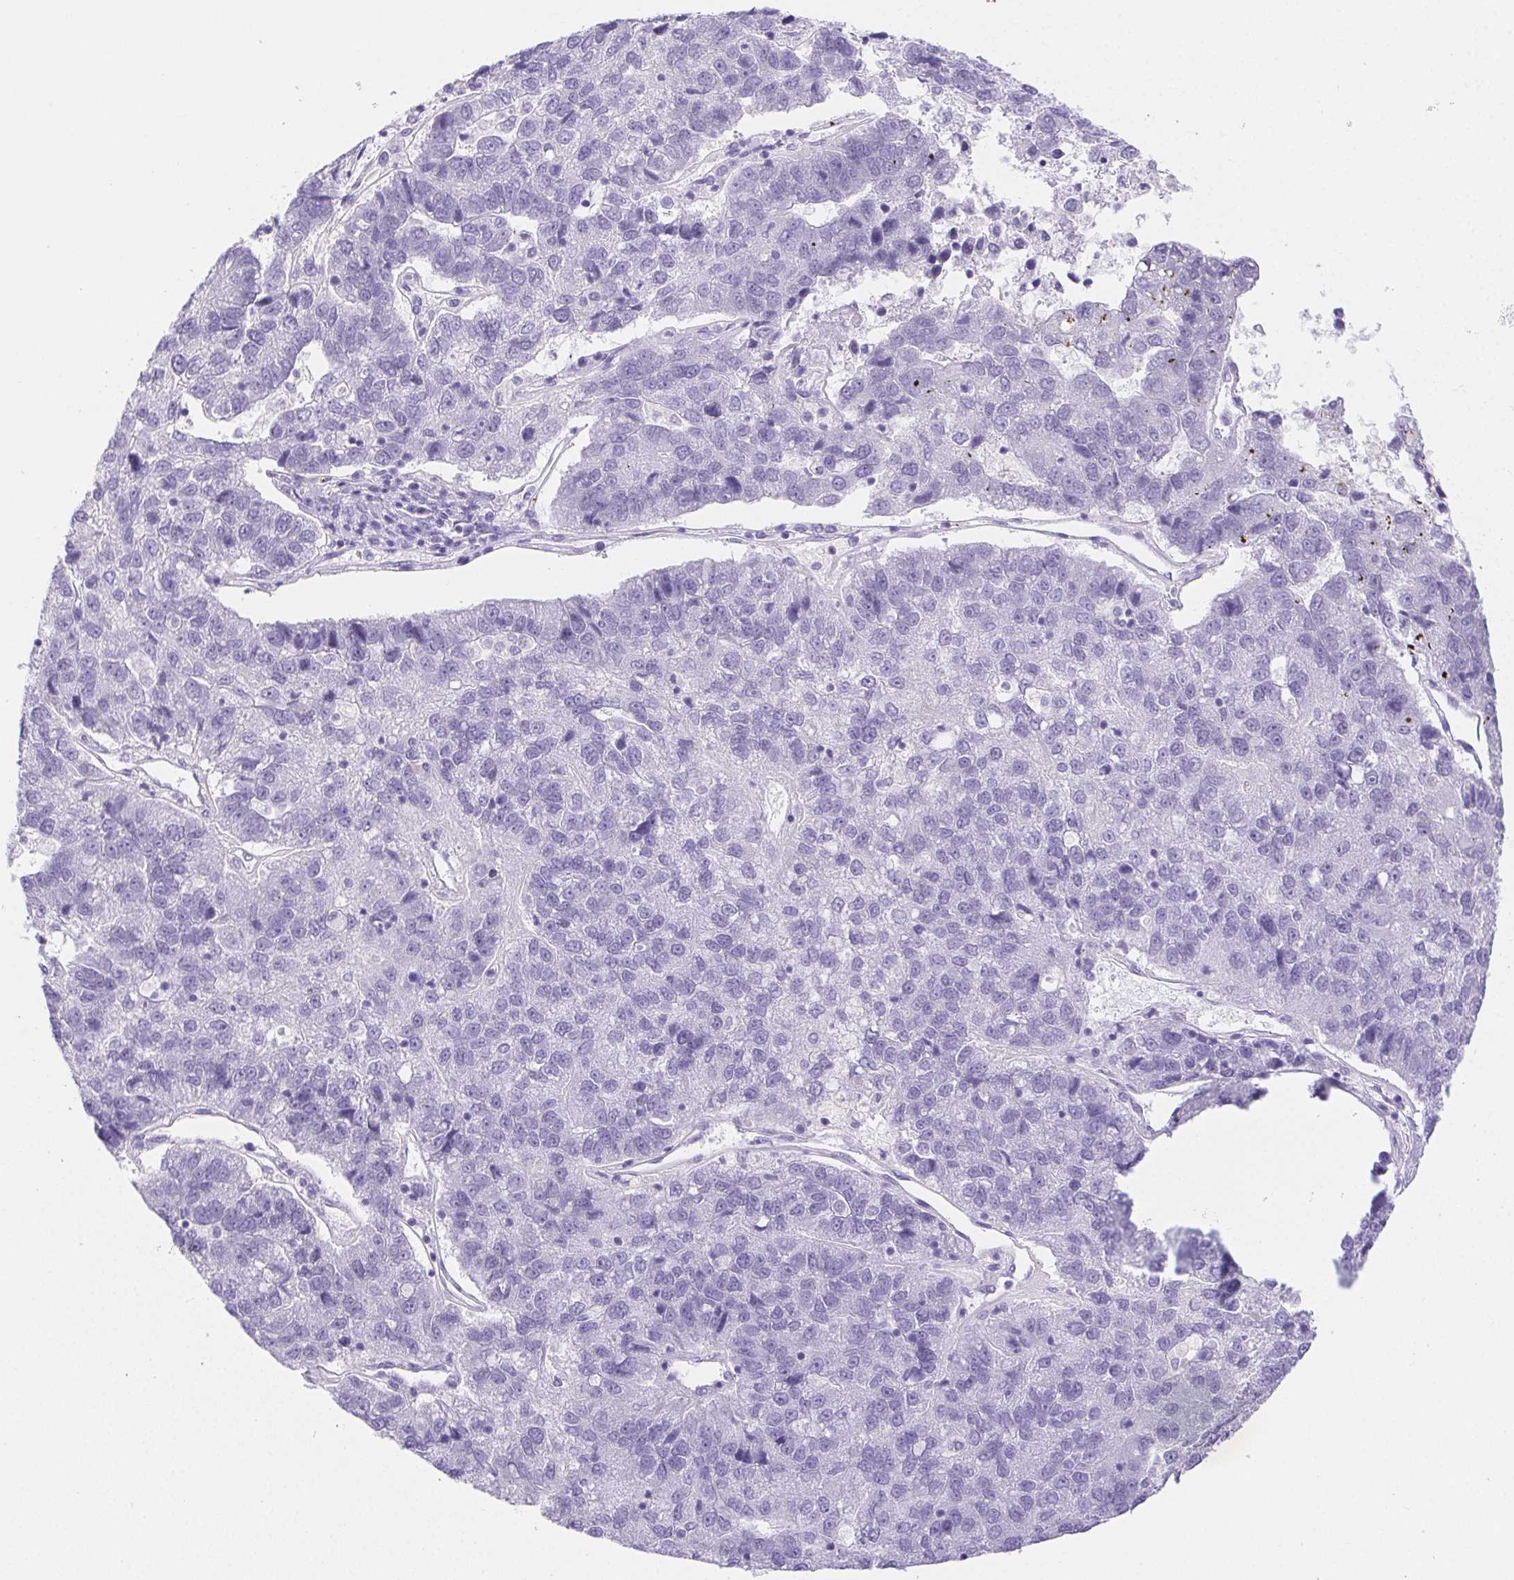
{"staining": {"intensity": "negative", "quantity": "none", "location": "none"}, "tissue": "pancreatic cancer", "cell_type": "Tumor cells", "image_type": "cancer", "snomed": [{"axis": "morphology", "description": "Adenocarcinoma, NOS"}, {"axis": "topography", "description": "Pancreas"}], "caption": "Immunohistochemistry (IHC) histopathology image of human adenocarcinoma (pancreatic) stained for a protein (brown), which displays no staining in tumor cells.", "gene": "PNLIP", "patient": {"sex": "female", "age": 61}}